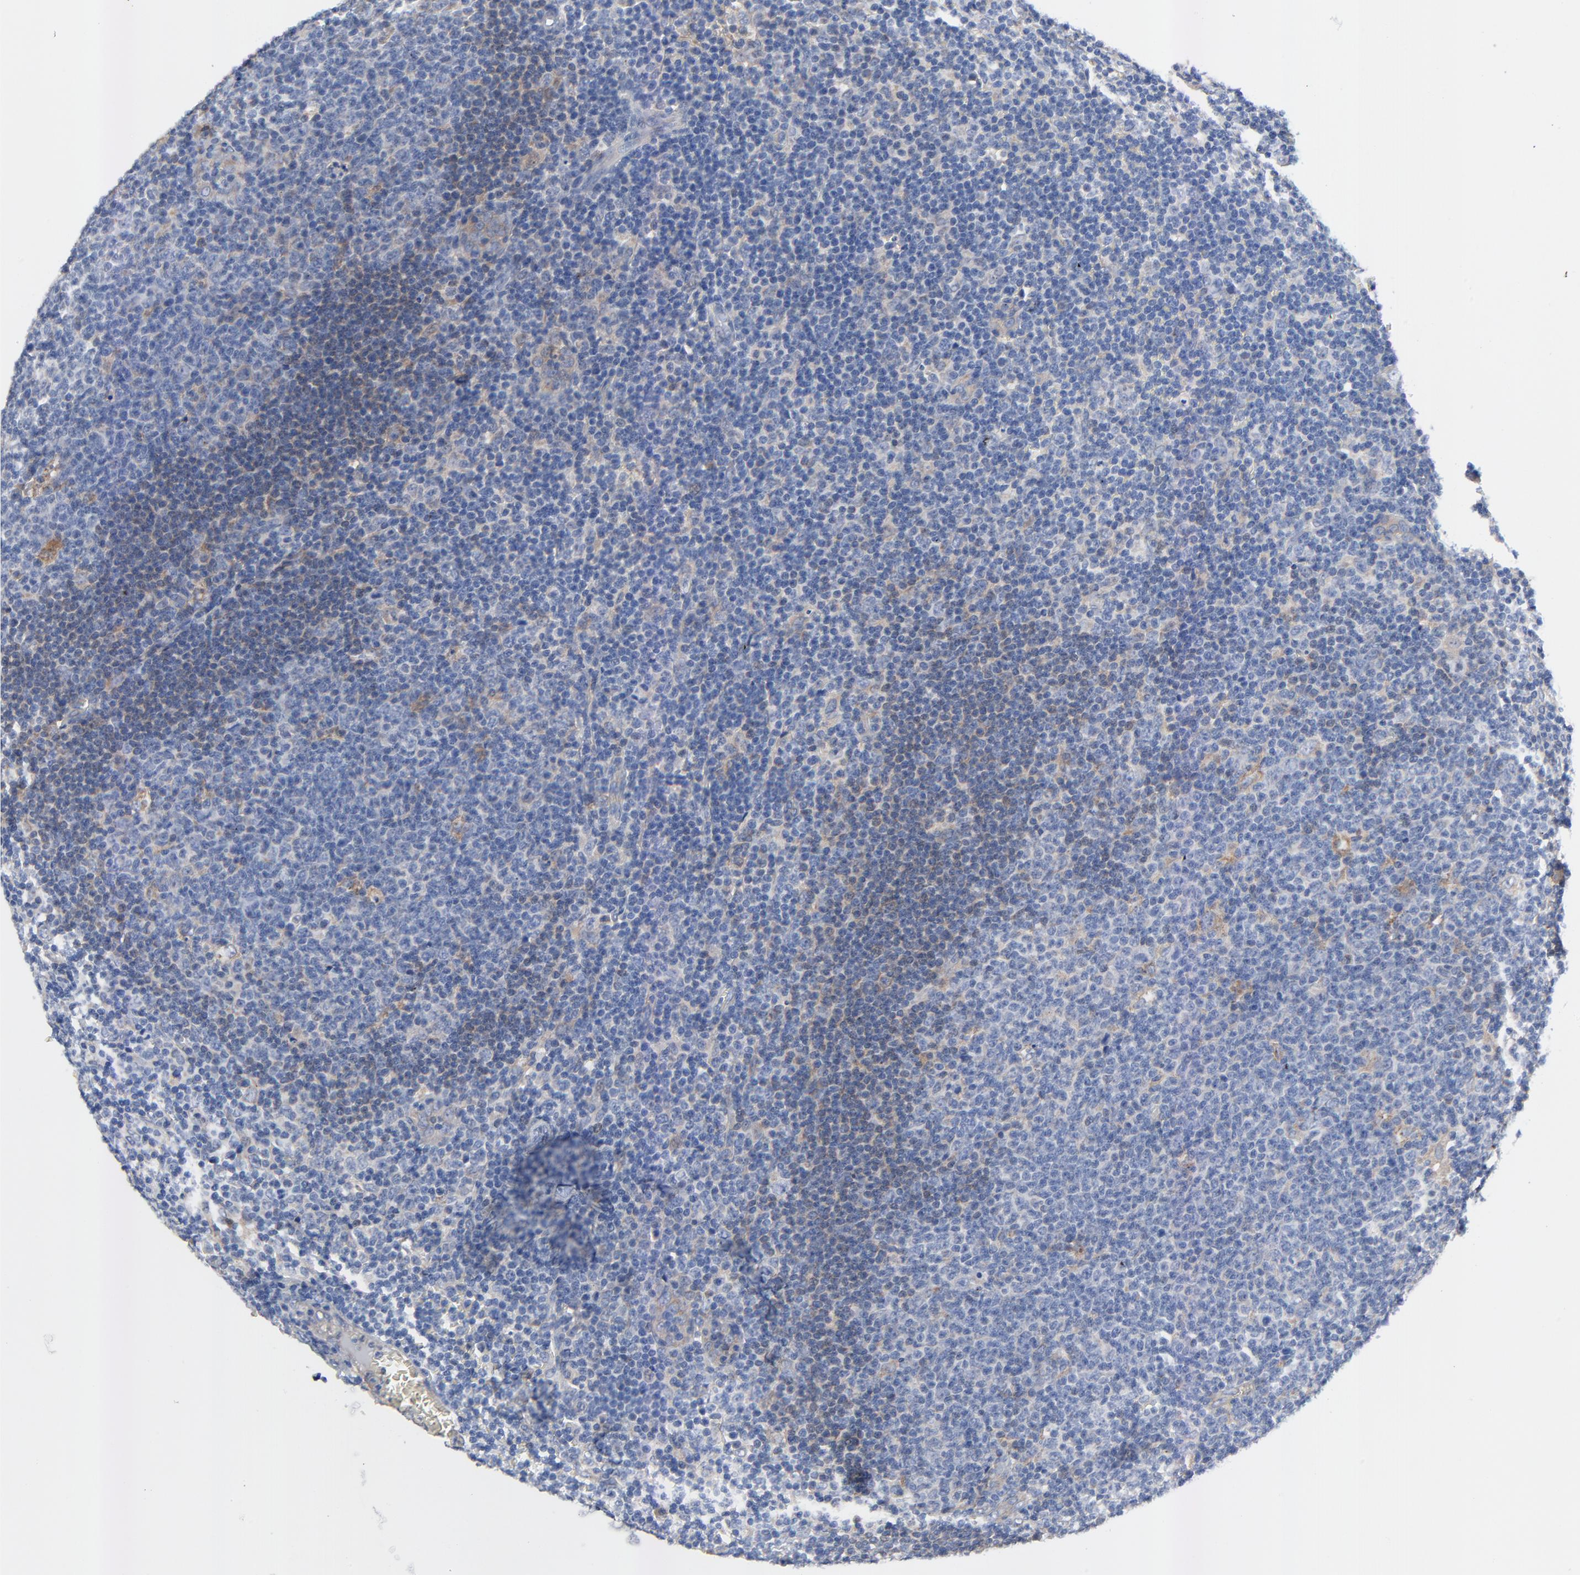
{"staining": {"intensity": "weak", "quantity": "25%-75%", "location": "cytoplasmic/membranous"}, "tissue": "lymphoma", "cell_type": "Tumor cells", "image_type": "cancer", "snomed": [{"axis": "morphology", "description": "Malignant lymphoma, non-Hodgkin's type, Low grade"}, {"axis": "topography", "description": "Lymph node"}], "caption": "This is an image of immunohistochemistry staining of malignant lymphoma, non-Hodgkin's type (low-grade), which shows weak expression in the cytoplasmic/membranous of tumor cells.", "gene": "VAV2", "patient": {"sex": "male", "age": 74}}